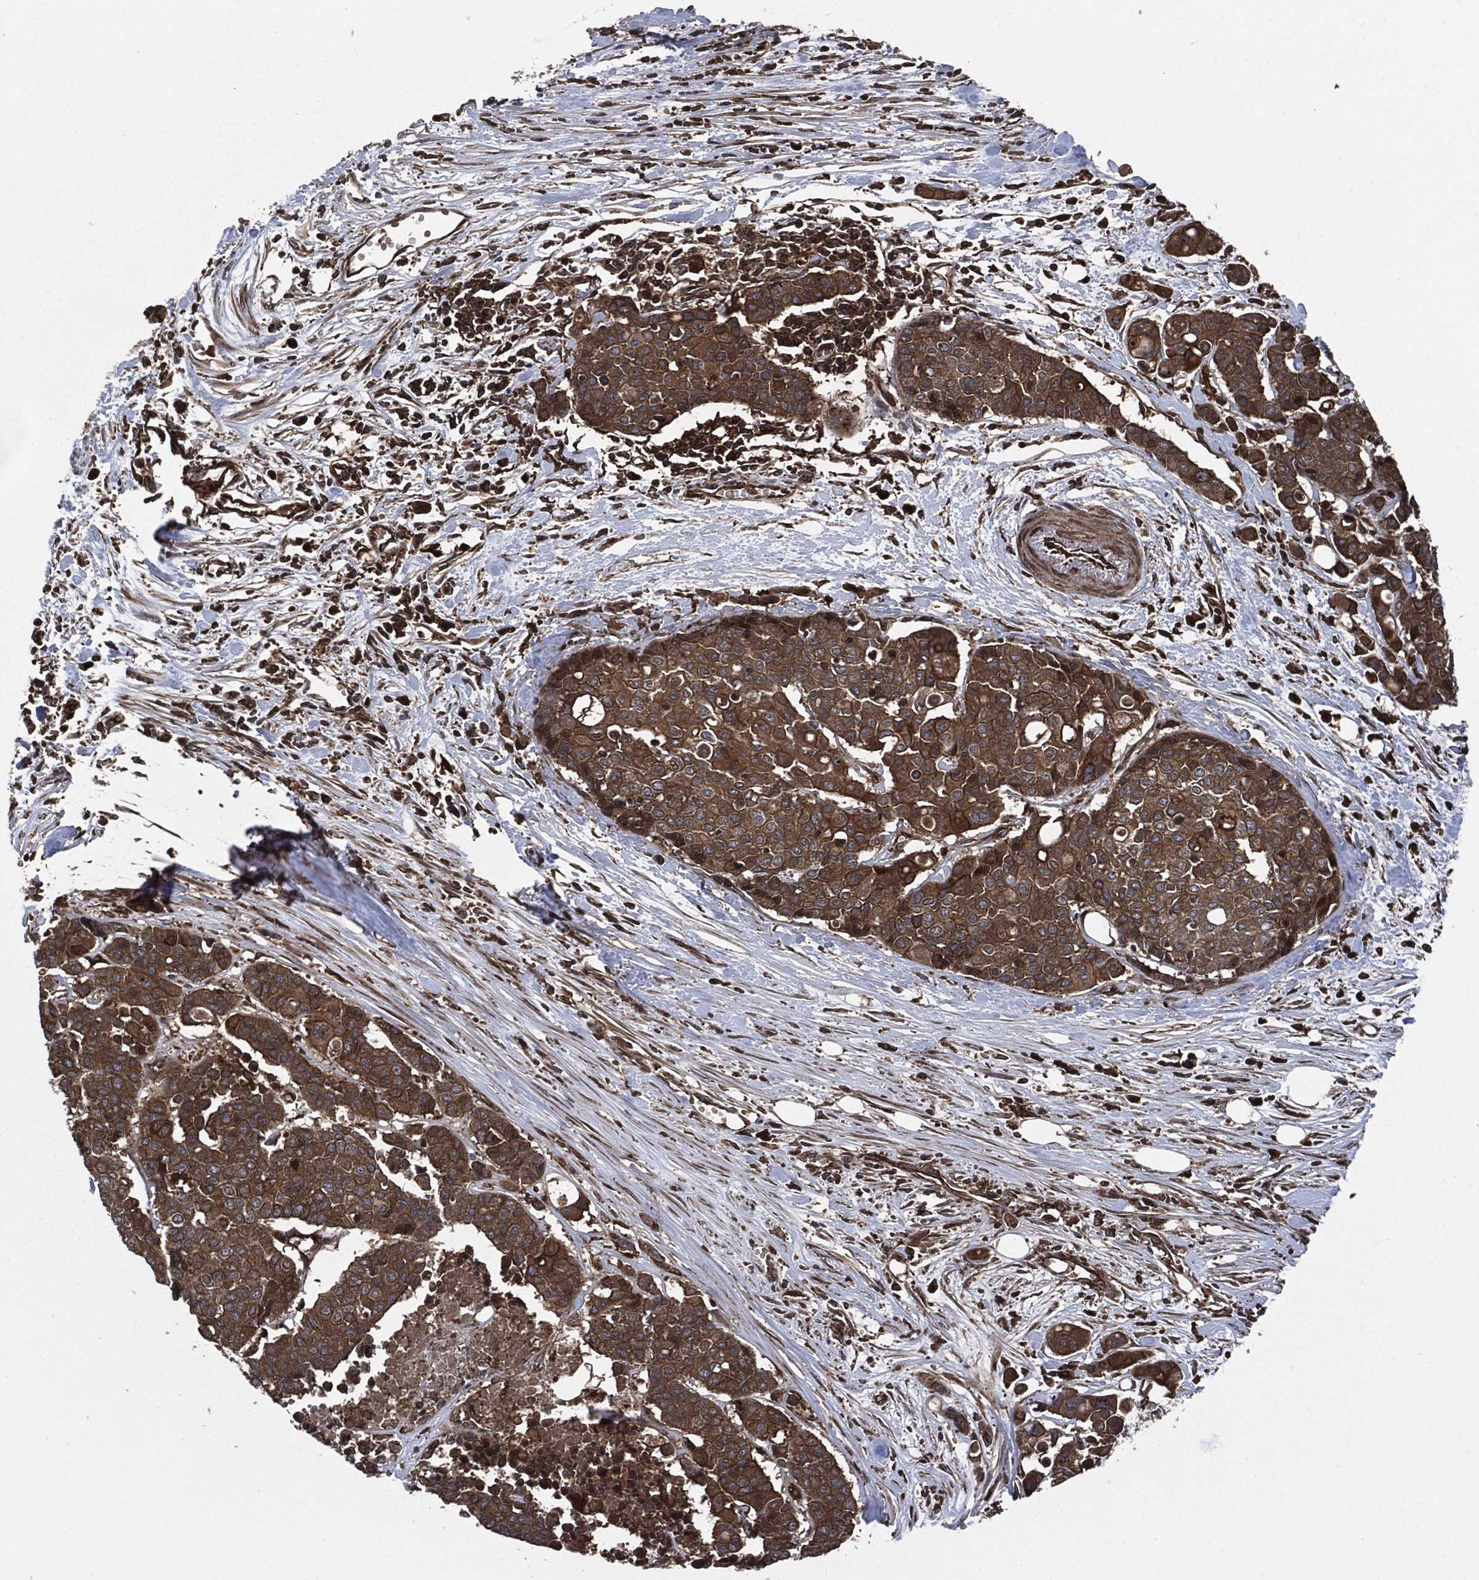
{"staining": {"intensity": "strong", "quantity": ">75%", "location": "cytoplasmic/membranous"}, "tissue": "carcinoid", "cell_type": "Tumor cells", "image_type": "cancer", "snomed": [{"axis": "morphology", "description": "Carcinoid, malignant, NOS"}, {"axis": "topography", "description": "Colon"}], "caption": "DAB (3,3'-diaminobenzidine) immunohistochemical staining of malignant carcinoid shows strong cytoplasmic/membranous protein positivity in approximately >75% of tumor cells. The staining is performed using DAB (3,3'-diaminobenzidine) brown chromogen to label protein expression. The nuclei are counter-stained blue using hematoxylin.", "gene": "RAP1GDS1", "patient": {"sex": "male", "age": 81}}